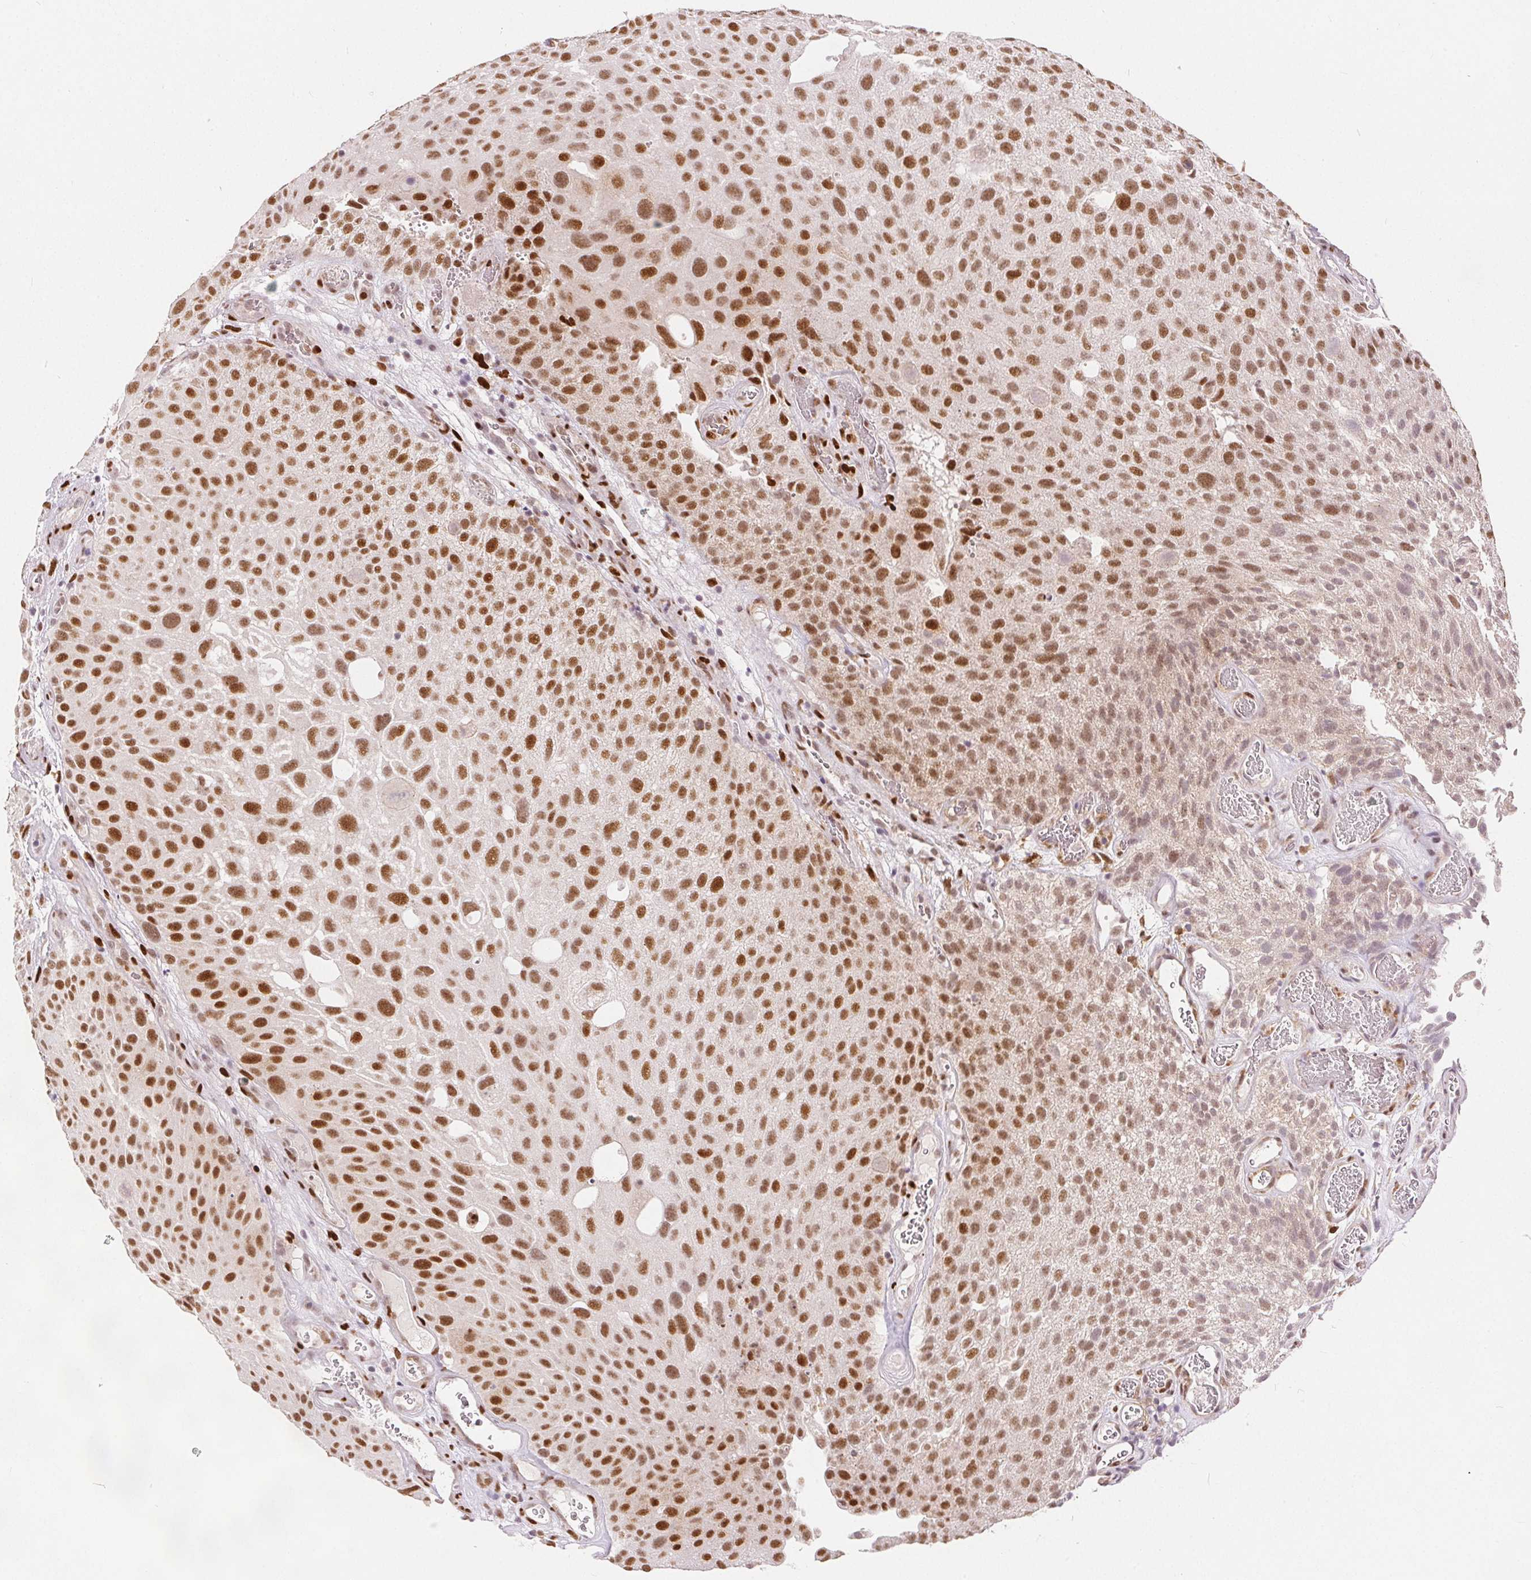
{"staining": {"intensity": "moderate", "quantity": ">75%", "location": "nuclear"}, "tissue": "urothelial cancer", "cell_type": "Tumor cells", "image_type": "cancer", "snomed": [{"axis": "morphology", "description": "Urothelial carcinoma, Low grade"}, {"axis": "topography", "description": "Urinary bladder"}], "caption": "Brown immunohistochemical staining in human urothelial cancer shows moderate nuclear staining in about >75% of tumor cells.", "gene": "ZNF703", "patient": {"sex": "male", "age": 72}}